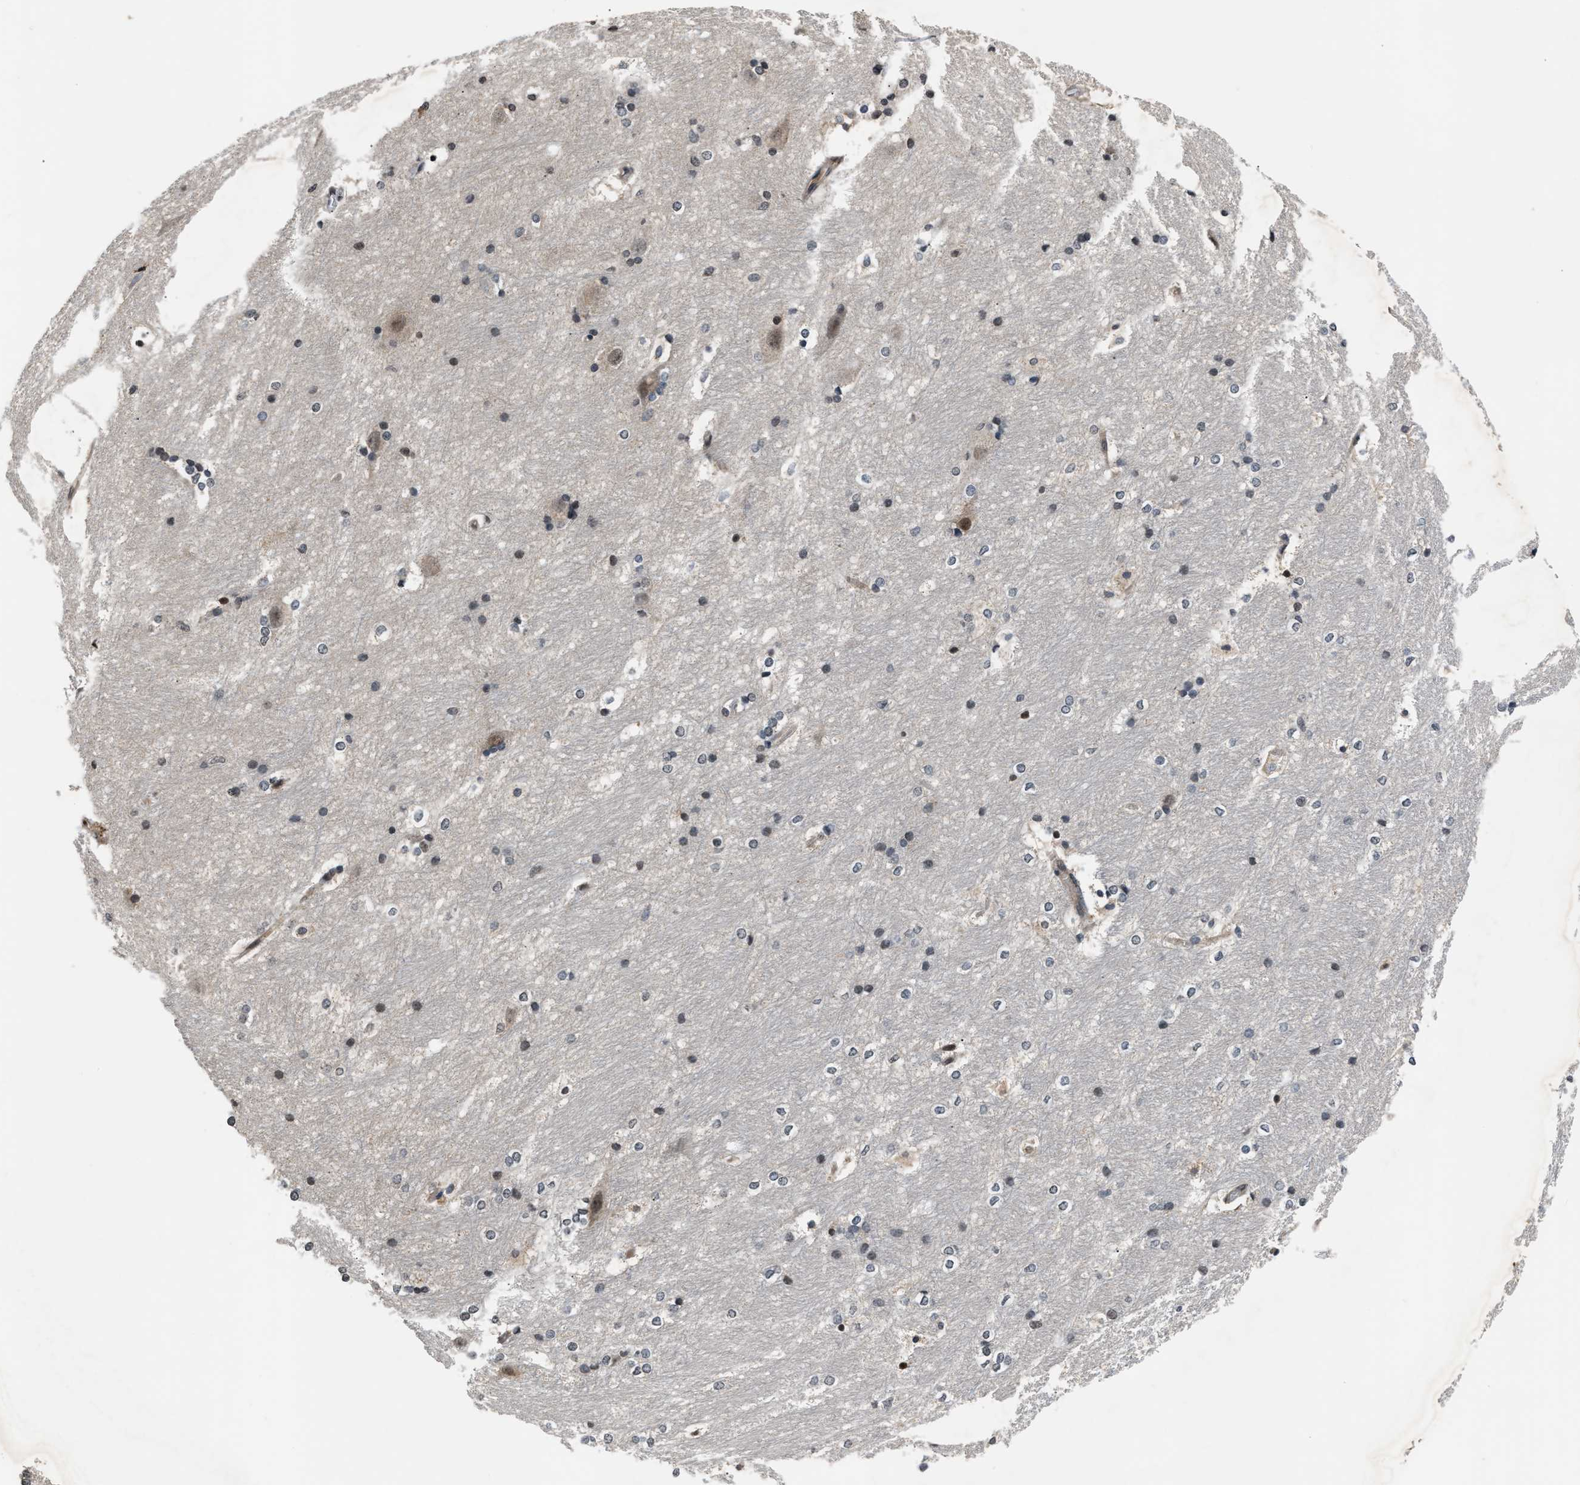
{"staining": {"intensity": "weak", "quantity": "<25%", "location": "cytoplasmic/membranous,nuclear"}, "tissue": "hippocampus", "cell_type": "Glial cells", "image_type": "normal", "snomed": [{"axis": "morphology", "description": "Normal tissue, NOS"}, {"axis": "topography", "description": "Hippocampus"}], "caption": "High power microscopy photomicrograph of an immunohistochemistry (IHC) histopathology image of normal hippocampus, revealing no significant staining in glial cells.", "gene": "TP53I3", "patient": {"sex": "female", "age": 19}}